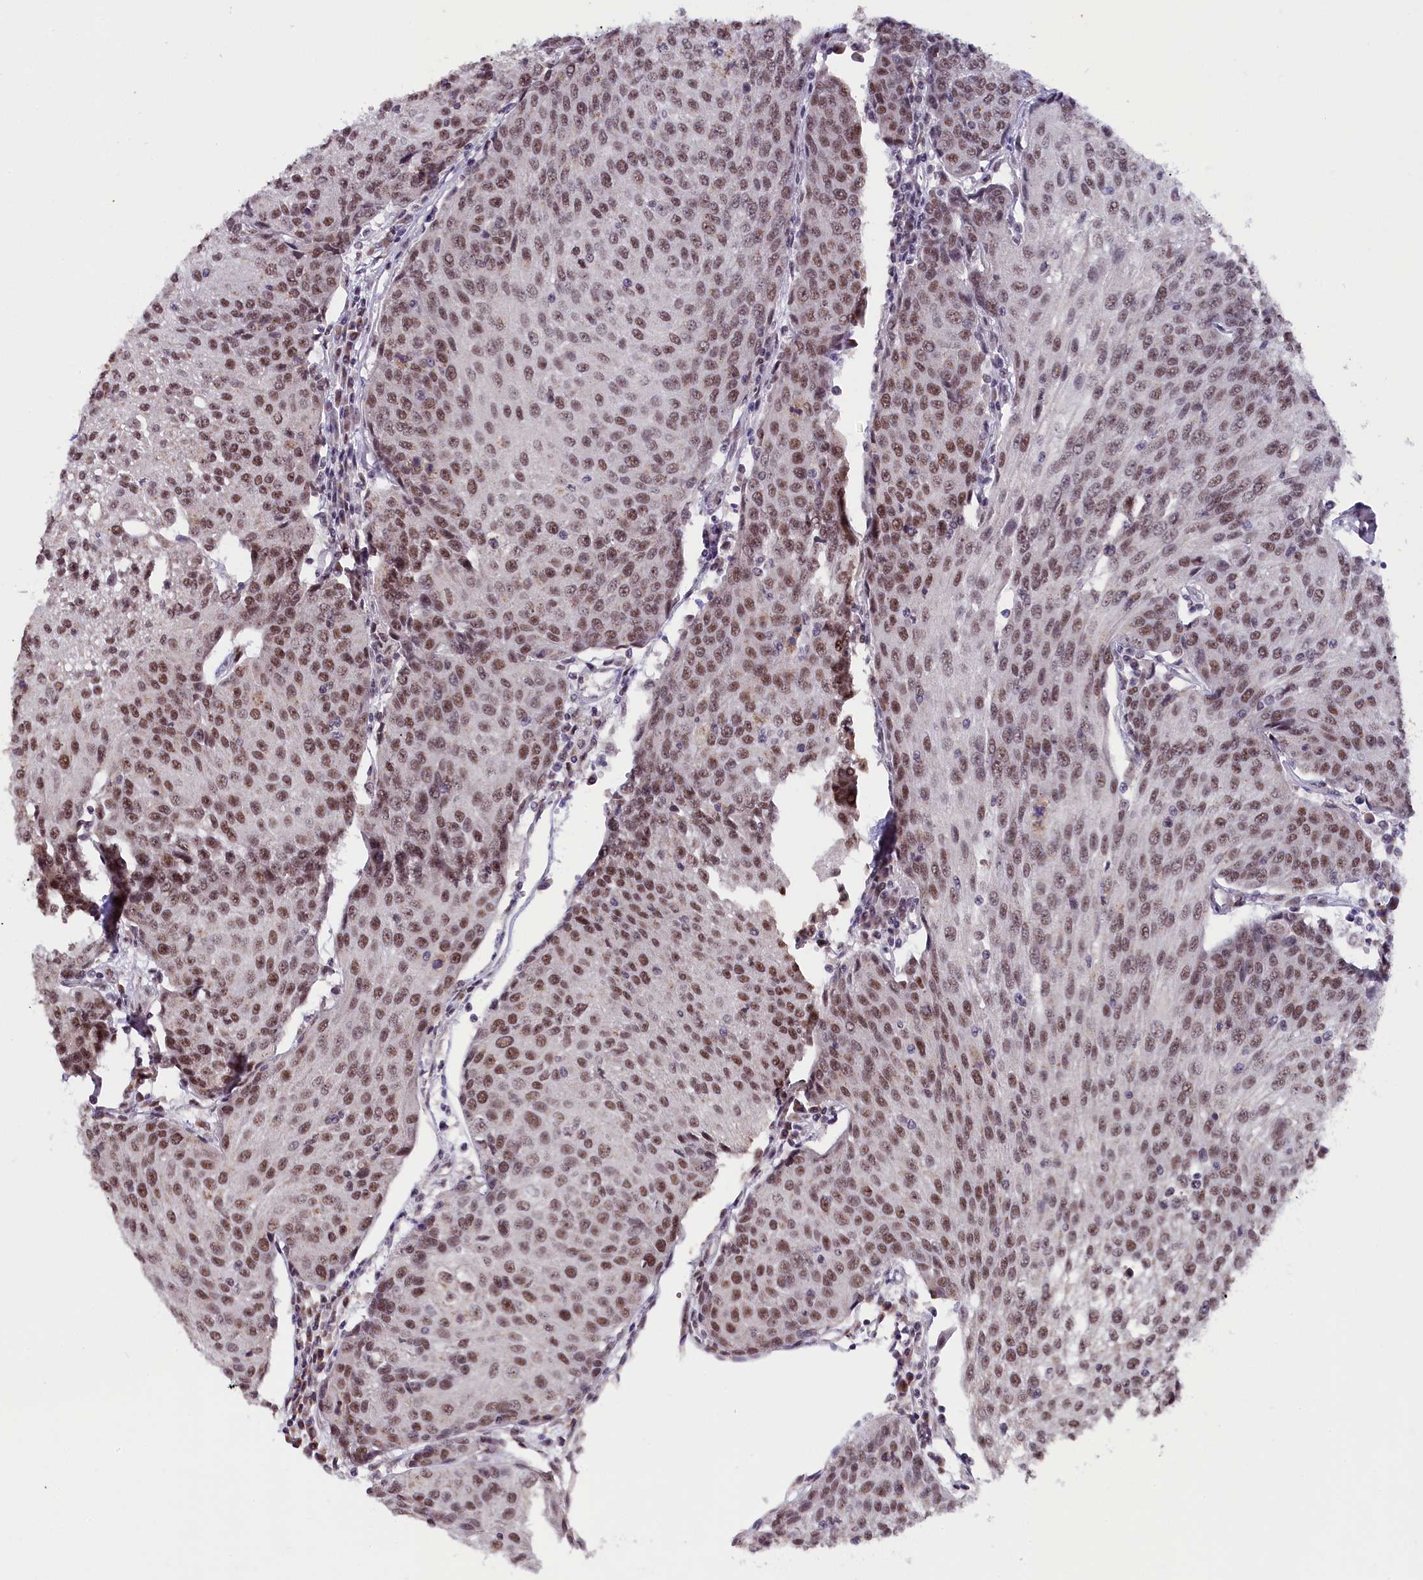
{"staining": {"intensity": "moderate", "quantity": ">75%", "location": "nuclear"}, "tissue": "urothelial cancer", "cell_type": "Tumor cells", "image_type": "cancer", "snomed": [{"axis": "morphology", "description": "Urothelial carcinoma, High grade"}, {"axis": "topography", "description": "Urinary bladder"}], "caption": "Urothelial cancer tissue reveals moderate nuclear staining in approximately >75% of tumor cells, visualized by immunohistochemistry. (IHC, brightfield microscopy, high magnification).", "gene": "NCBP1", "patient": {"sex": "female", "age": 85}}